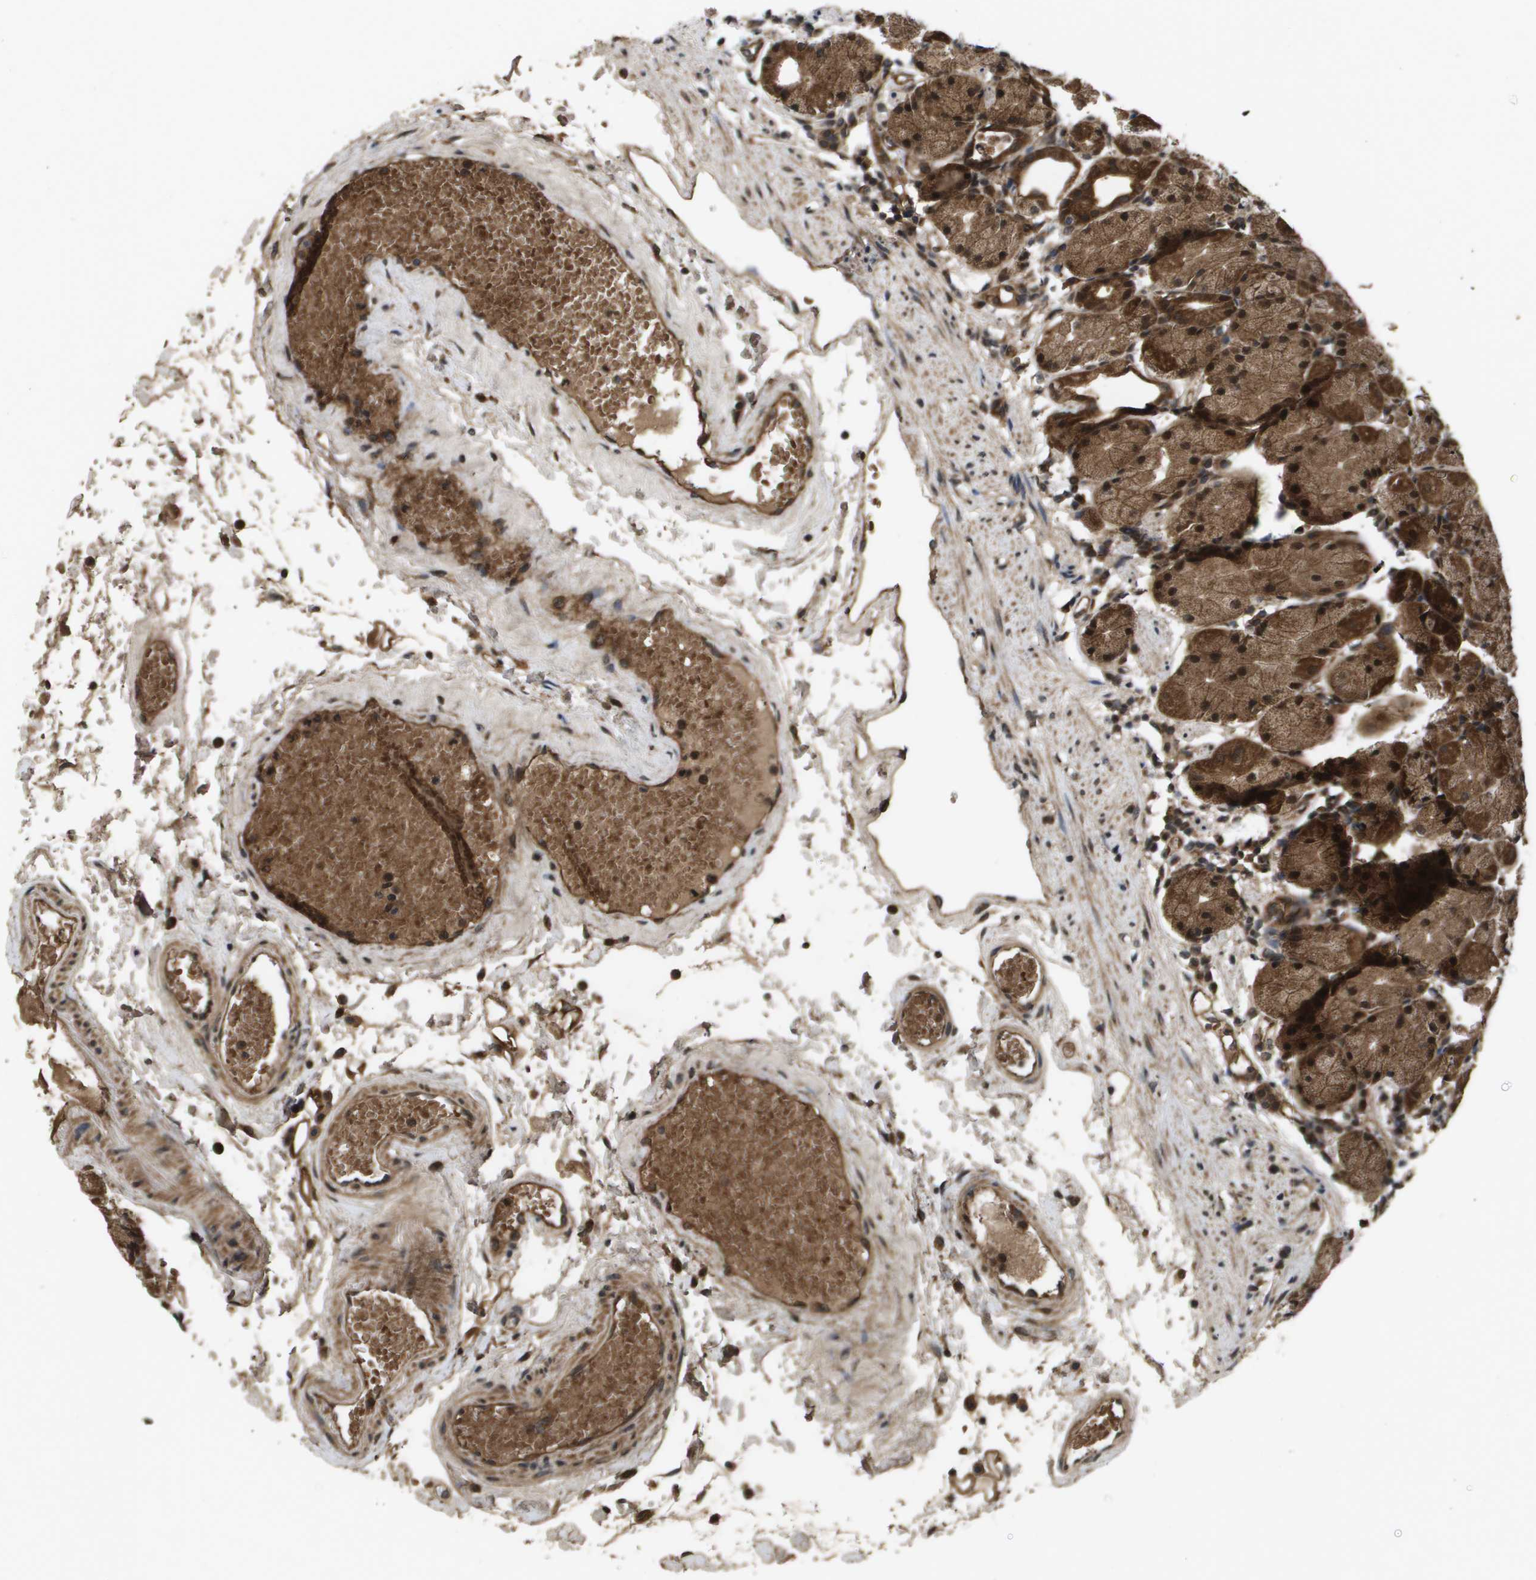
{"staining": {"intensity": "strong", "quantity": ">75%", "location": "cytoplasmic/membranous,nuclear"}, "tissue": "stomach", "cell_type": "Glandular cells", "image_type": "normal", "snomed": [{"axis": "morphology", "description": "Normal tissue, NOS"}, {"axis": "topography", "description": "Stomach"}, {"axis": "topography", "description": "Stomach, lower"}], "caption": "High-magnification brightfield microscopy of normal stomach stained with DAB (brown) and counterstained with hematoxylin (blue). glandular cells exhibit strong cytoplasmic/membranous,nuclear positivity is appreciated in approximately>75% of cells. Nuclei are stained in blue.", "gene": "SPTLC1", "patient": {"sex": "female", "age": 75}}